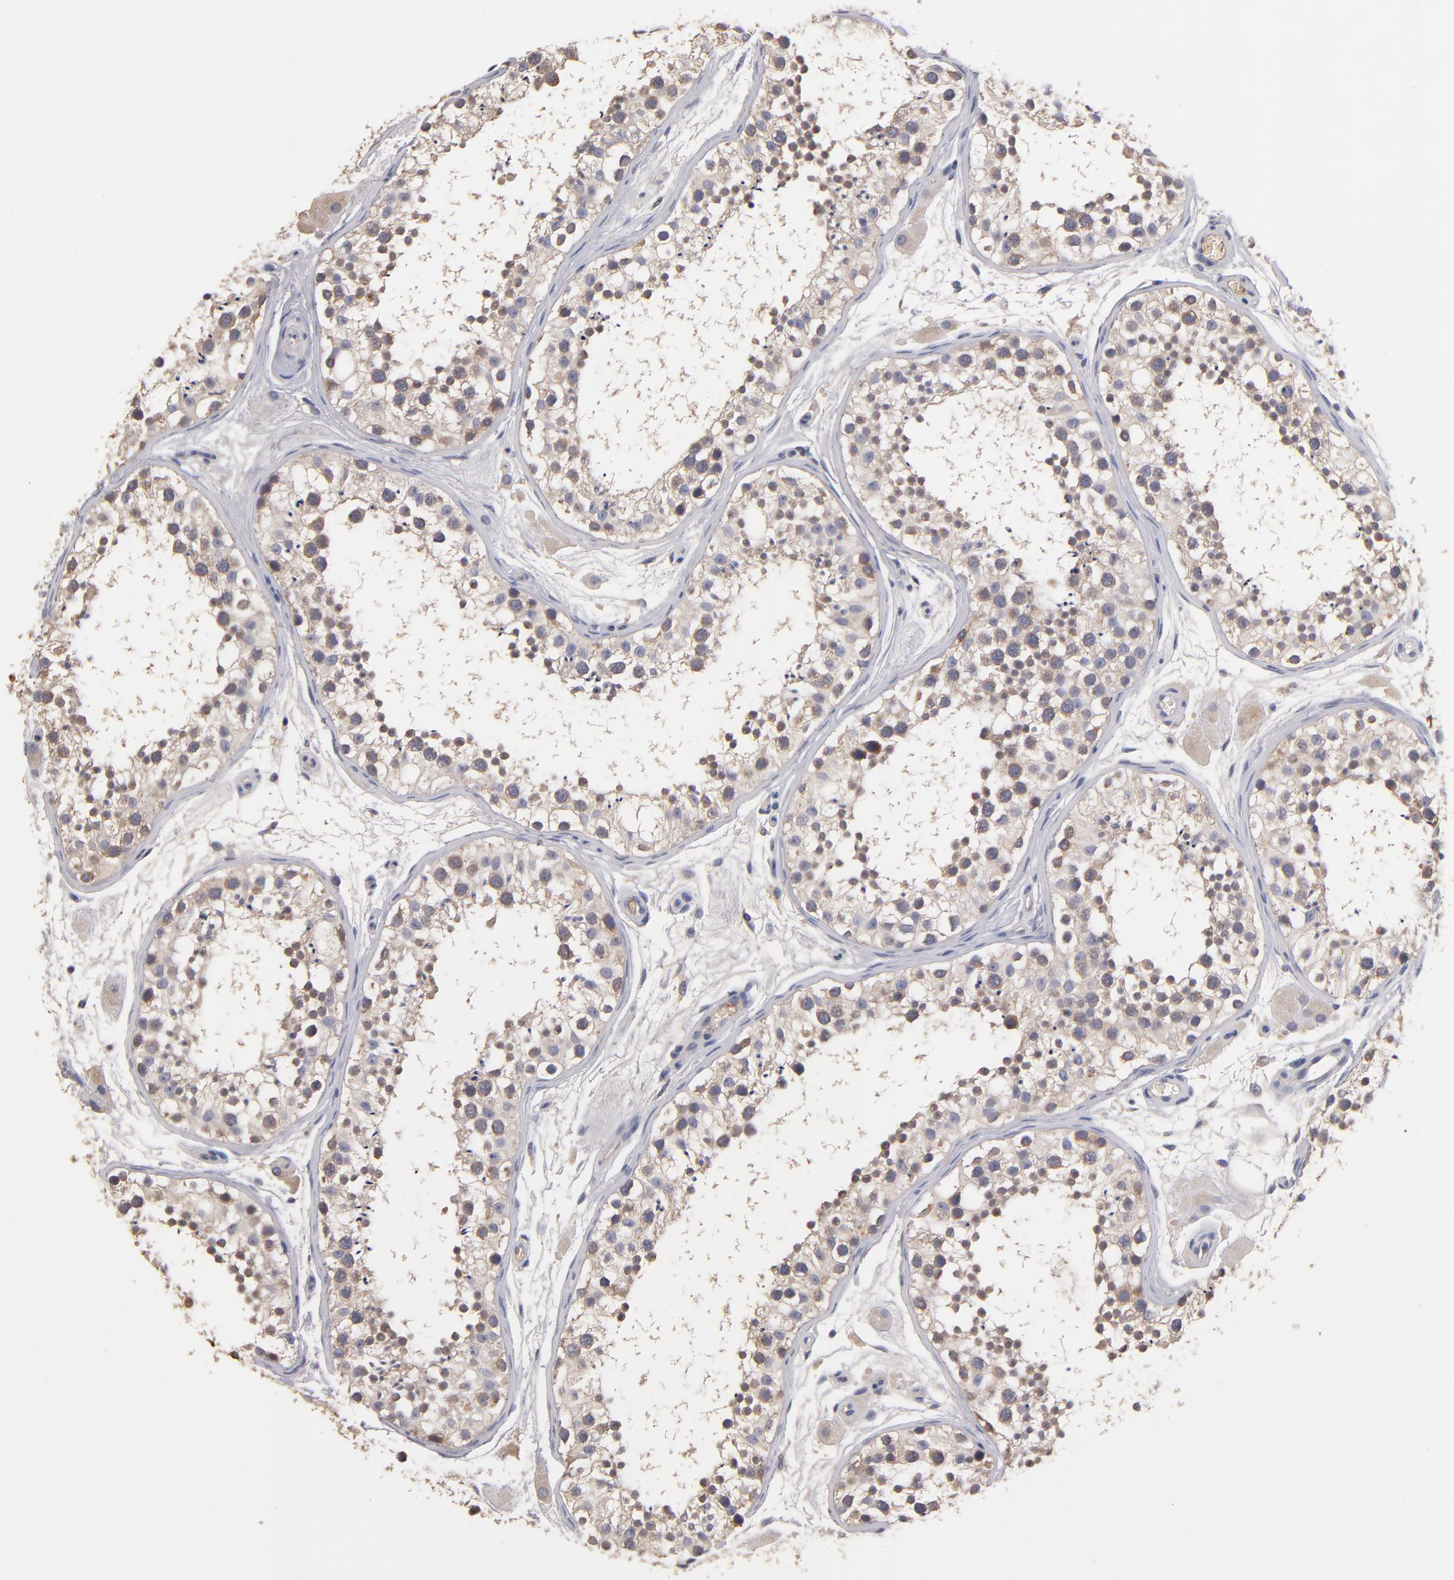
{"staining": {"intensity": "weak", "quantity": ">75%", "location": "cytoplasmic/membranous"}, "tissue": "testis", "cell_type": "Cells in seminiferous ducts", "image_type": "normal", "snomed": [{"axis": "morphology", "description": "Normal tissue, NOS"}, {"axis": "topography", "description": "Testis"}], "caption": "Brown immunohistochemical staining in unremarkable human testis demonstrates weak cytoplasmic/membranous staining in approximately >75% of cells in seminiferous ducts. Using DAB (3,3'-diaminobenzidine) (brown) and hematoxylin (blue) stains, captured at high magnification using brightfield microscopy.", "gene": "DACT1", "patient": {"sex": "male", "age": 29}}